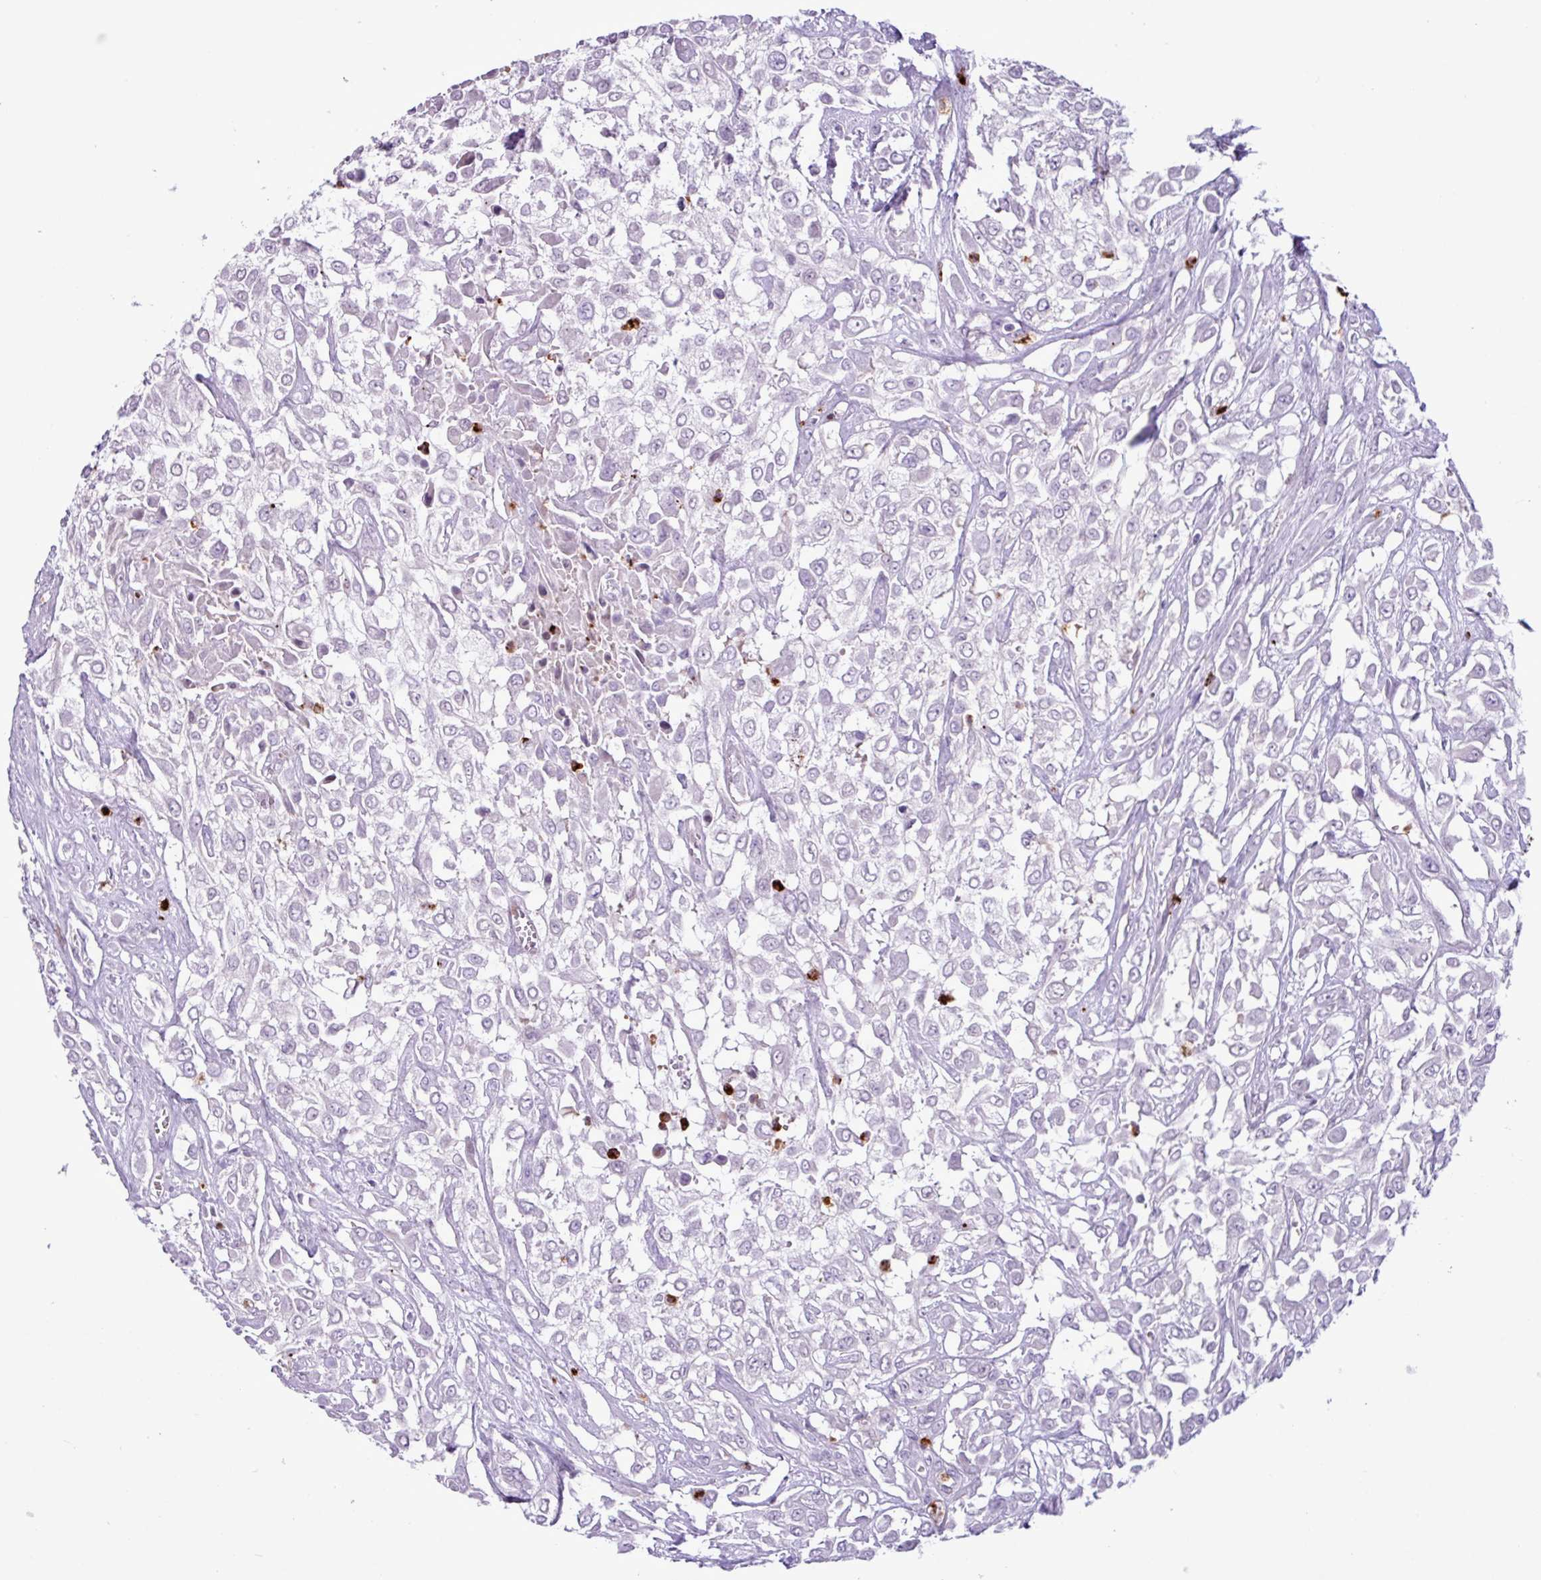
{"staining": {"intensity": "negative", "quantity": "none", "location": "none"}, "tissue": "urothelial cancer", "cell_type": "Tumor cells", "image_type": "cancer", "snomed": [{"axis": "morphology", "description": "Urothelial carcinoma, High grade"}, {"axis": "topography", "description": "Urinary bladder"}], "caption": "High power microscopy image of an immunohistochemistry photomicrograph of high-grade urothelial carcinoma, revealing no significant positivity in tumor cells. (DAB (3,3'-diaminobenzidine) immunohistochemistry, high magnification).", "gene": "TMEM178A", "patient": {"sex": "male", "age": 57}}